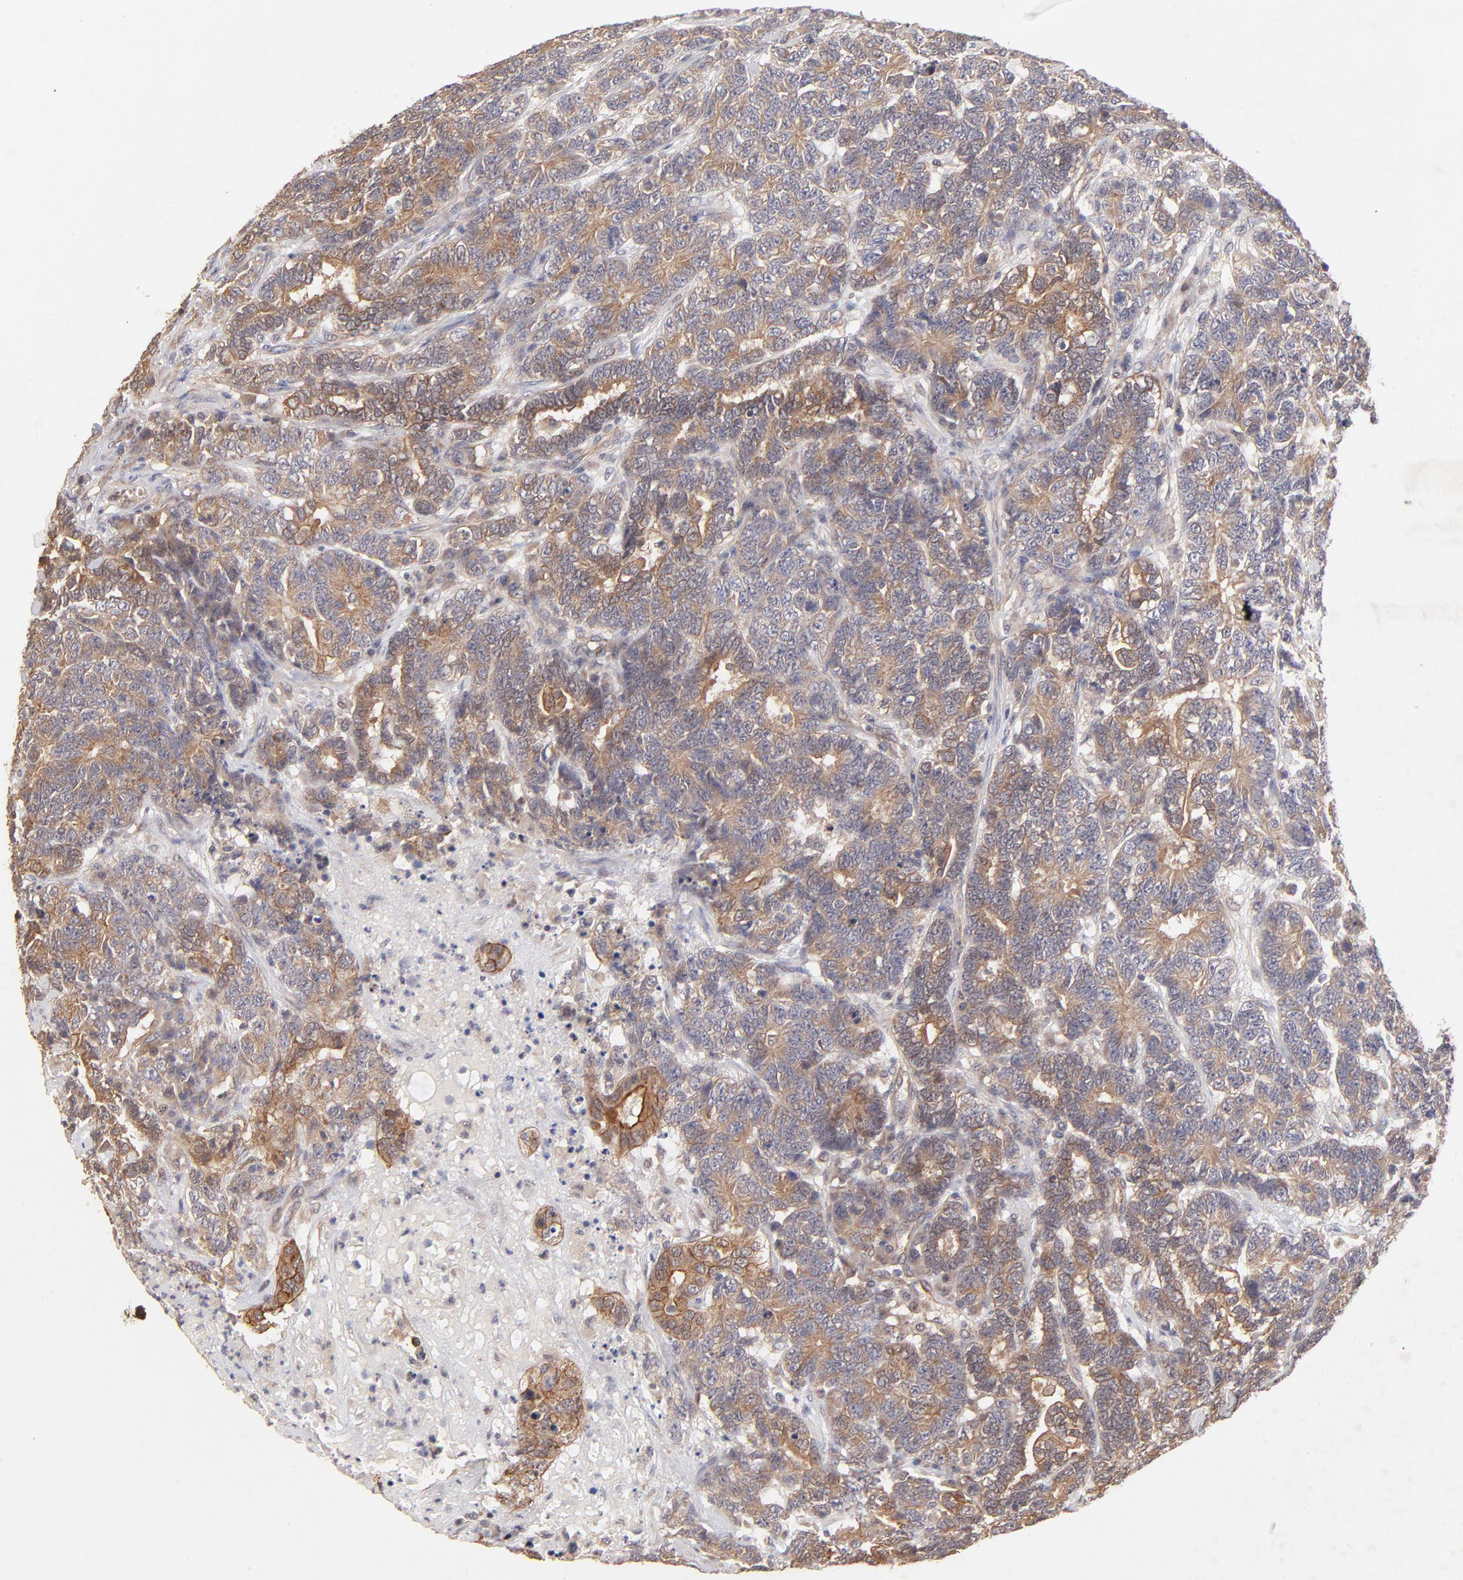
{"staining": {"intensity": "moderate", "quantity": ">75%", "location": "cytoplasmic/membranous"}, "tissue": "testis cancer", "cell_type": "Tumor cells", "image_type": "cancer", "snomed": [{"axis": "morphology", "description": "Carcinoma, Embryonal, NOS"}, {"axis": "topography", "description": "Testis"}], "caption": "A photomicrograph of testis cancer (embryonal carcinoma) stained for a protein displays moderate cytoplasmic/membranous brown staining in tumor cells. Using DAB (3,3'-diaminobenzidine) (brown) and hematoxylin (blue) stains, captured at high magnification using brightfield microscopy.", "gene": "STAP2", "patient": {"sex": "male", "age": 26}}